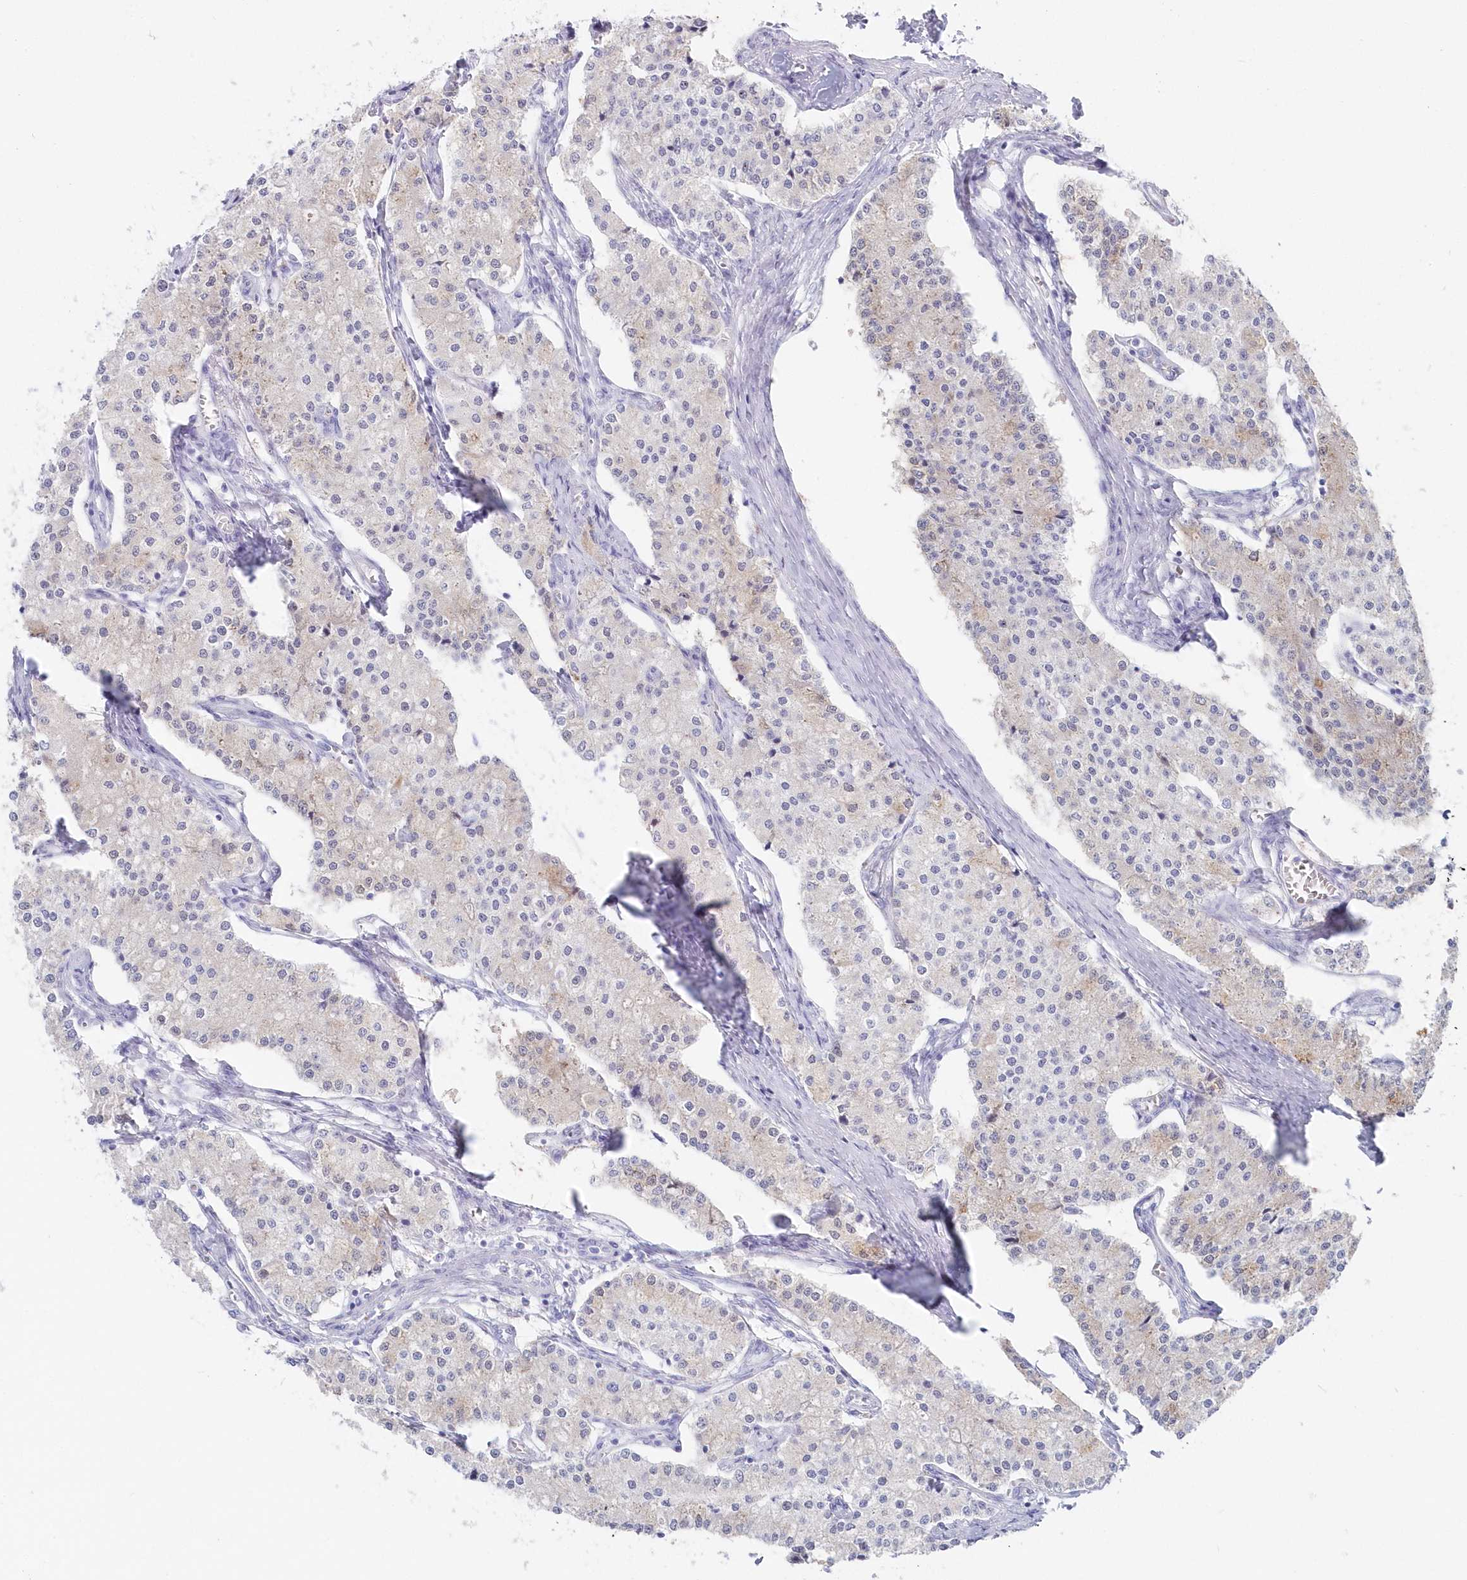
{"staining": {"intensity": "weak", "quantity": "<25%", "location": "cytoplasmic/membranous"}, "tissue": "carcinoid", "cell_type": "Tumor cells", "image_type": "cancer", "snomed": [{"axis": "morphology", "description": "Carcinoid, malignant, NOS"}, {"axis": "topography", "description": "Colon"}], "caption": "High magnification brightfield microscopy of carcinoid stained with DAB (3,3'-diaminobenzidine) (brown) and counterstained with hematoxylin (blue): tumor cells show no significant staining.", "gene": "CSNK1G2", "patient": {"sex": "female", "age": 52}}